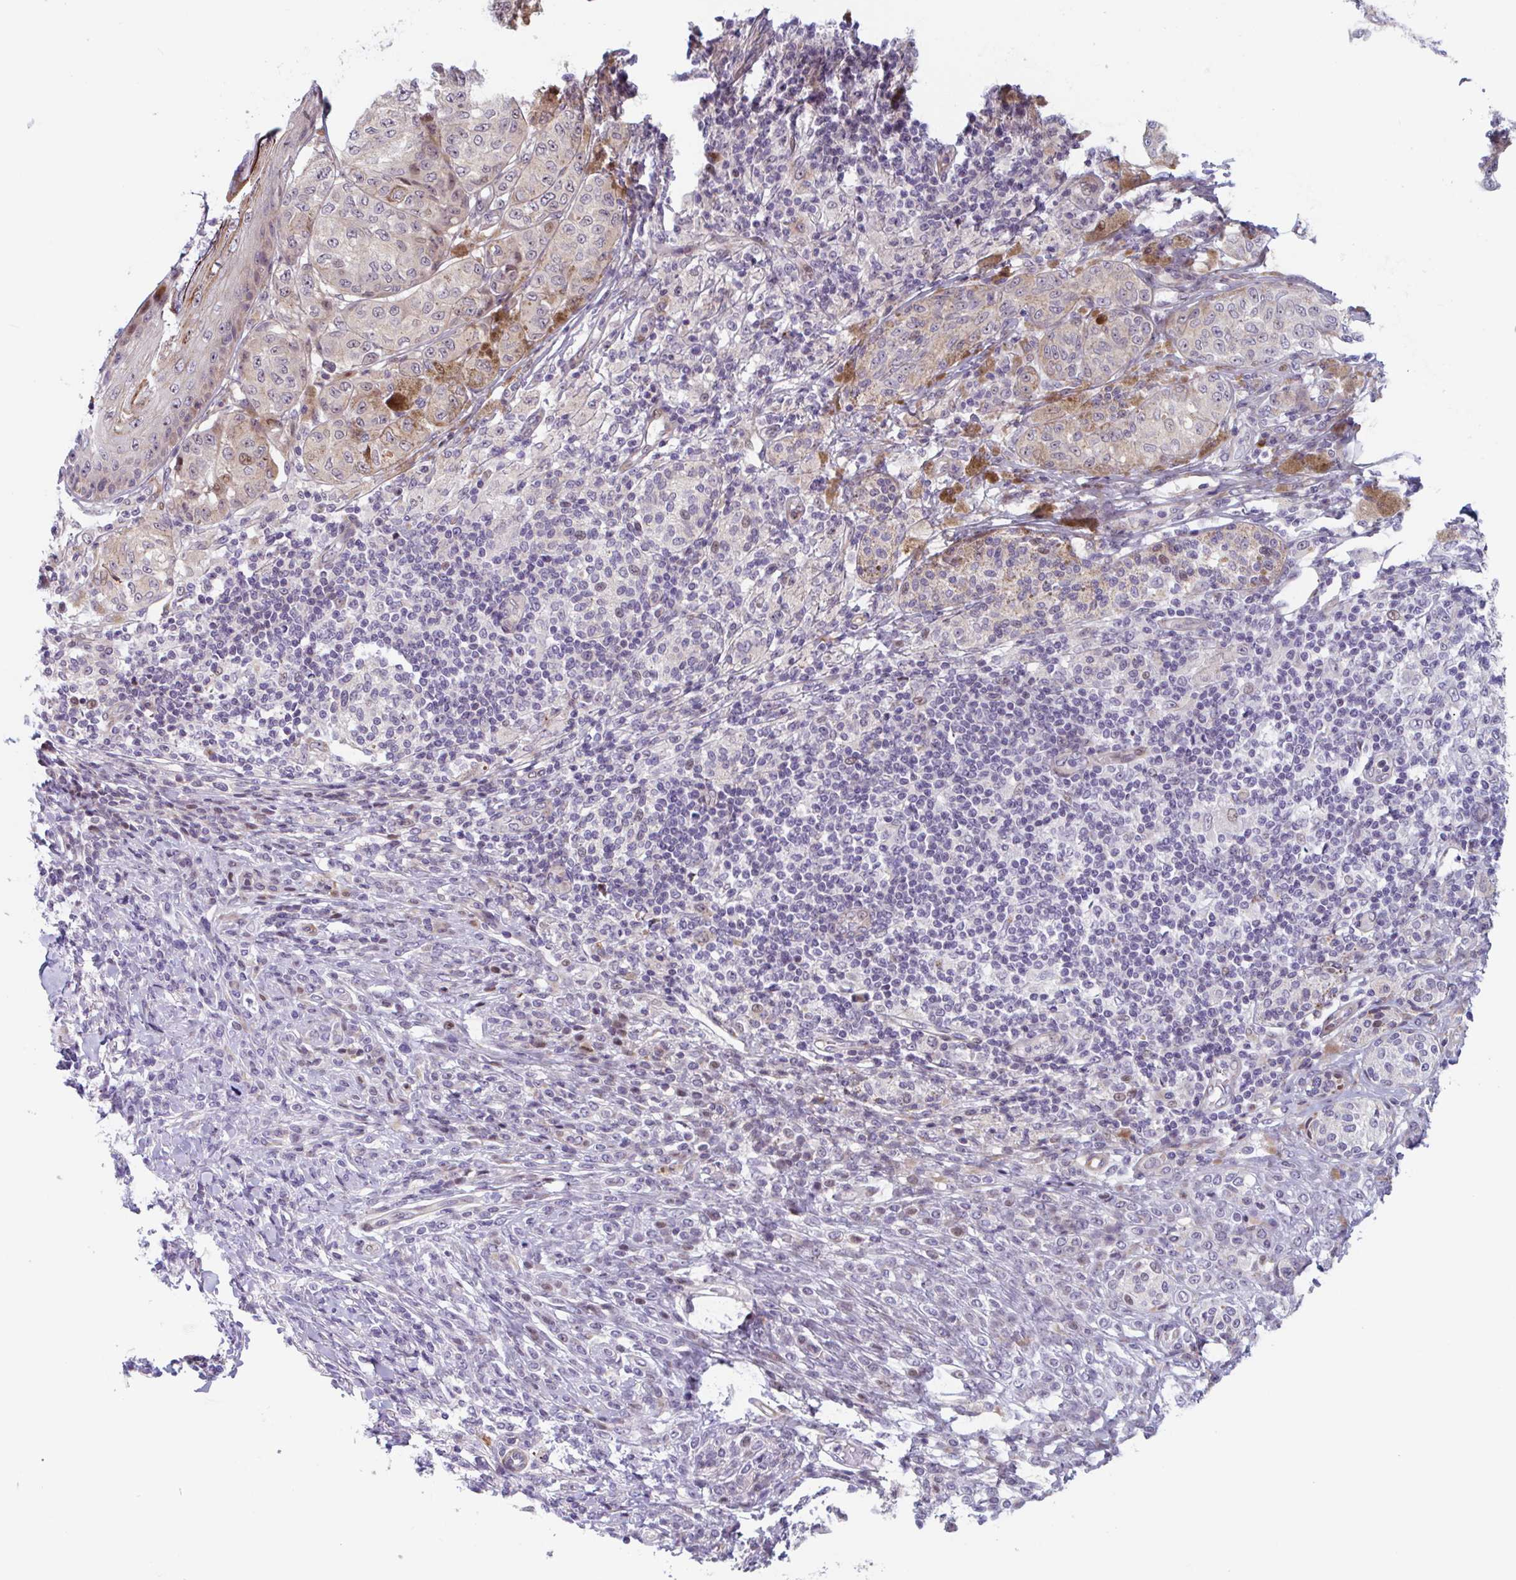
{"staining": {"intensity": "weak", "quantity": "<25%", "location": "cytoplasmic/membranous"}, "tissue": "melanoma", "cell_type": "Tumor cells", "image_type": "cancer", "snomed": [{"axis": "morphology", "description": "Malignant melanoma, NOS"}, {"axis": "topography", "description": "Skin"}], "caption": "This is an IHC photomicrograph of human malignant melanoma. There is no positivity in tumor cells.", "gene": "DUXA", "patient": {"sex": "male", "age": 42}}